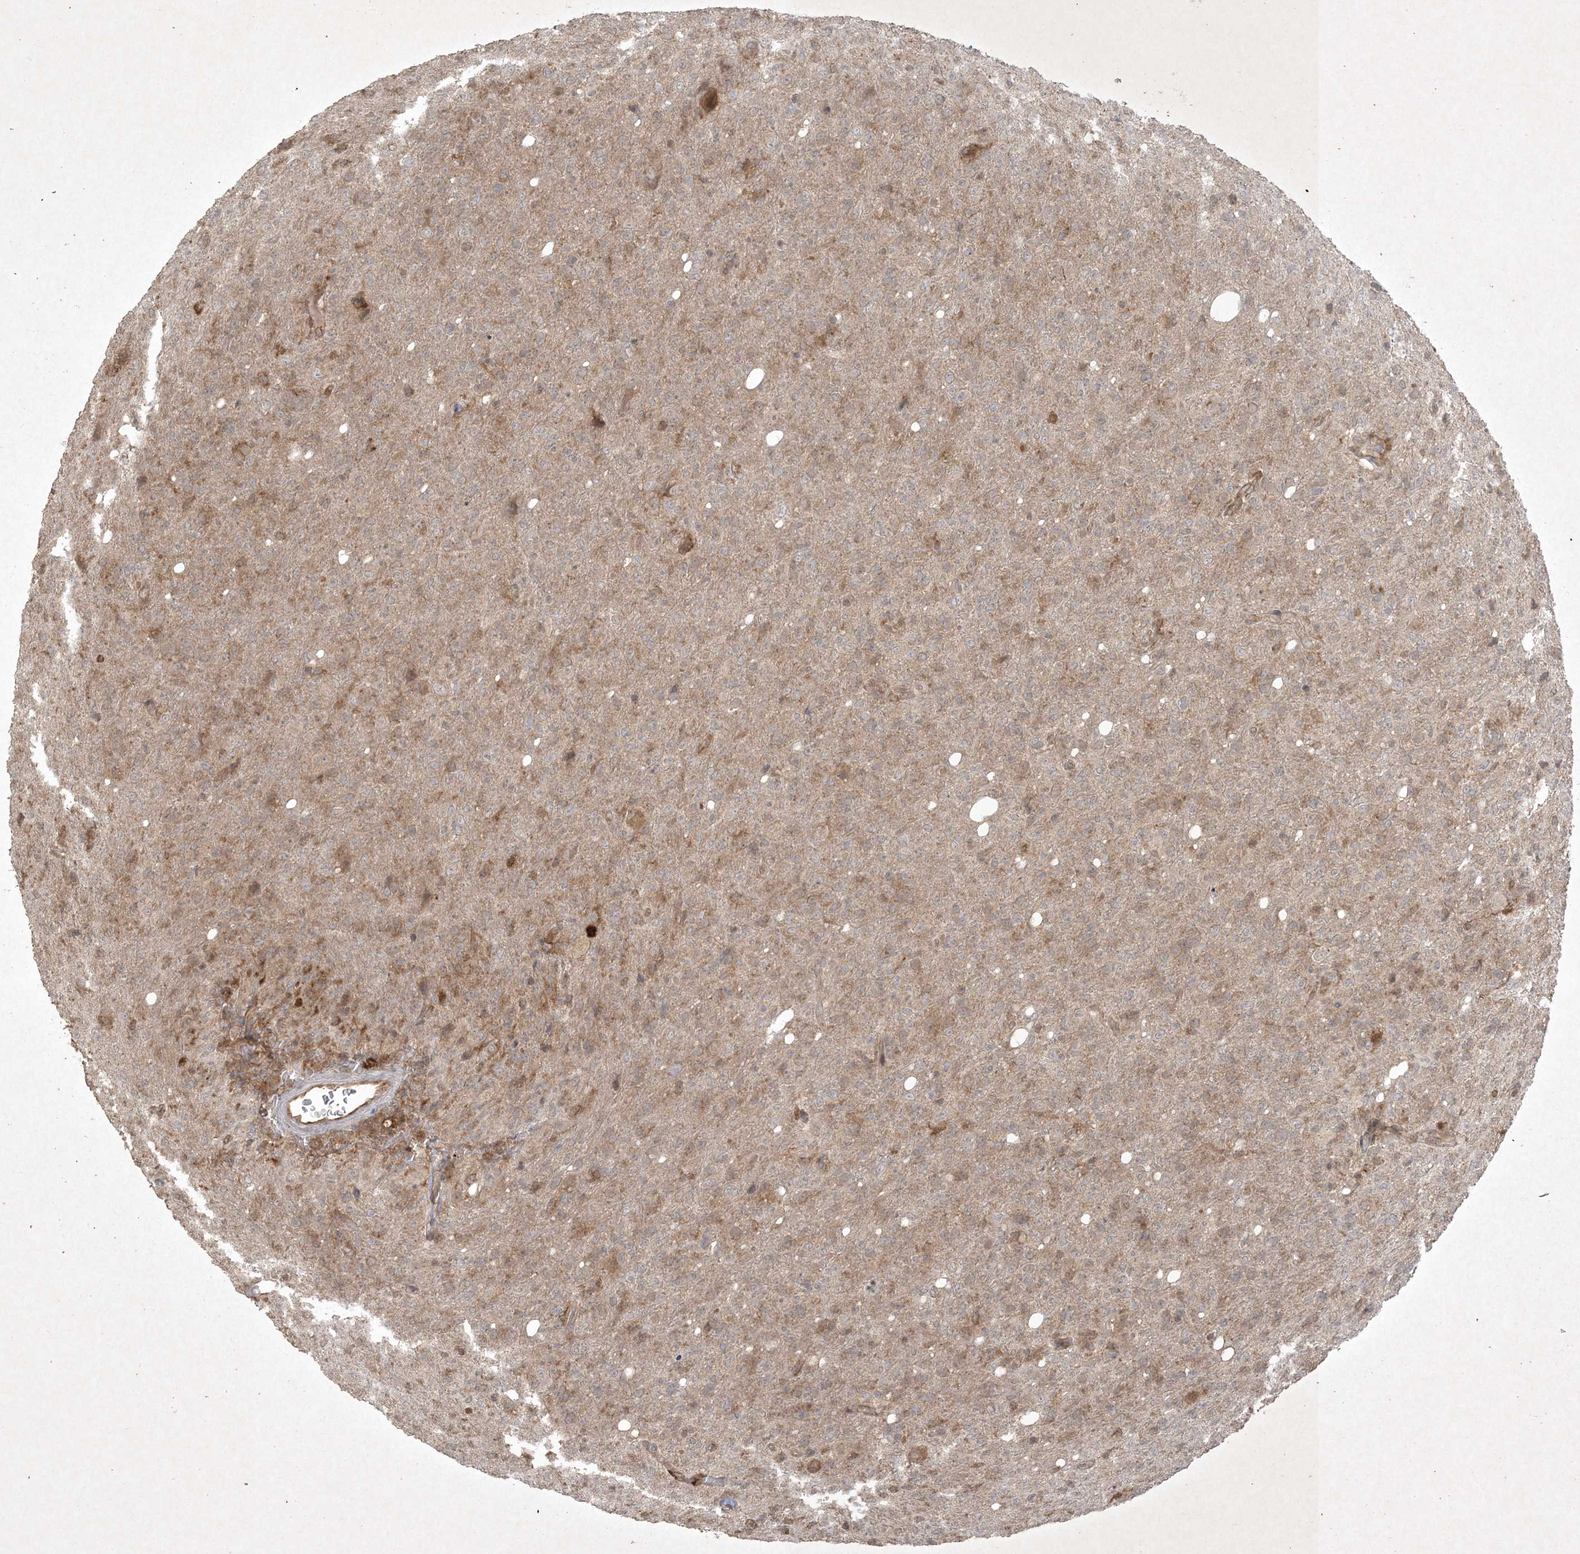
{"staining": {"intensity": "weak", "quantity": "25%-75%", "location": "cytoplasmic/membranous,nuclear"}, "tissue": "glioma", "cell_type": "Tumor cells", "image_type": "cancer", "snomed": [{"axis": "morphology", "description": "Glioma, malignant, High grade"}, {"axis": "topography", "description": "Brain"}], "caption": "An IHC micrograph of neoplastic tissue is shown. Protein staining in brown labels weak cytoplasmic/membranous and nuclear positivity in malignant glioma (high-grade) within tumor cells.", "gene": "NRBP2", "patient": {"sex": "female", "age": 57}}